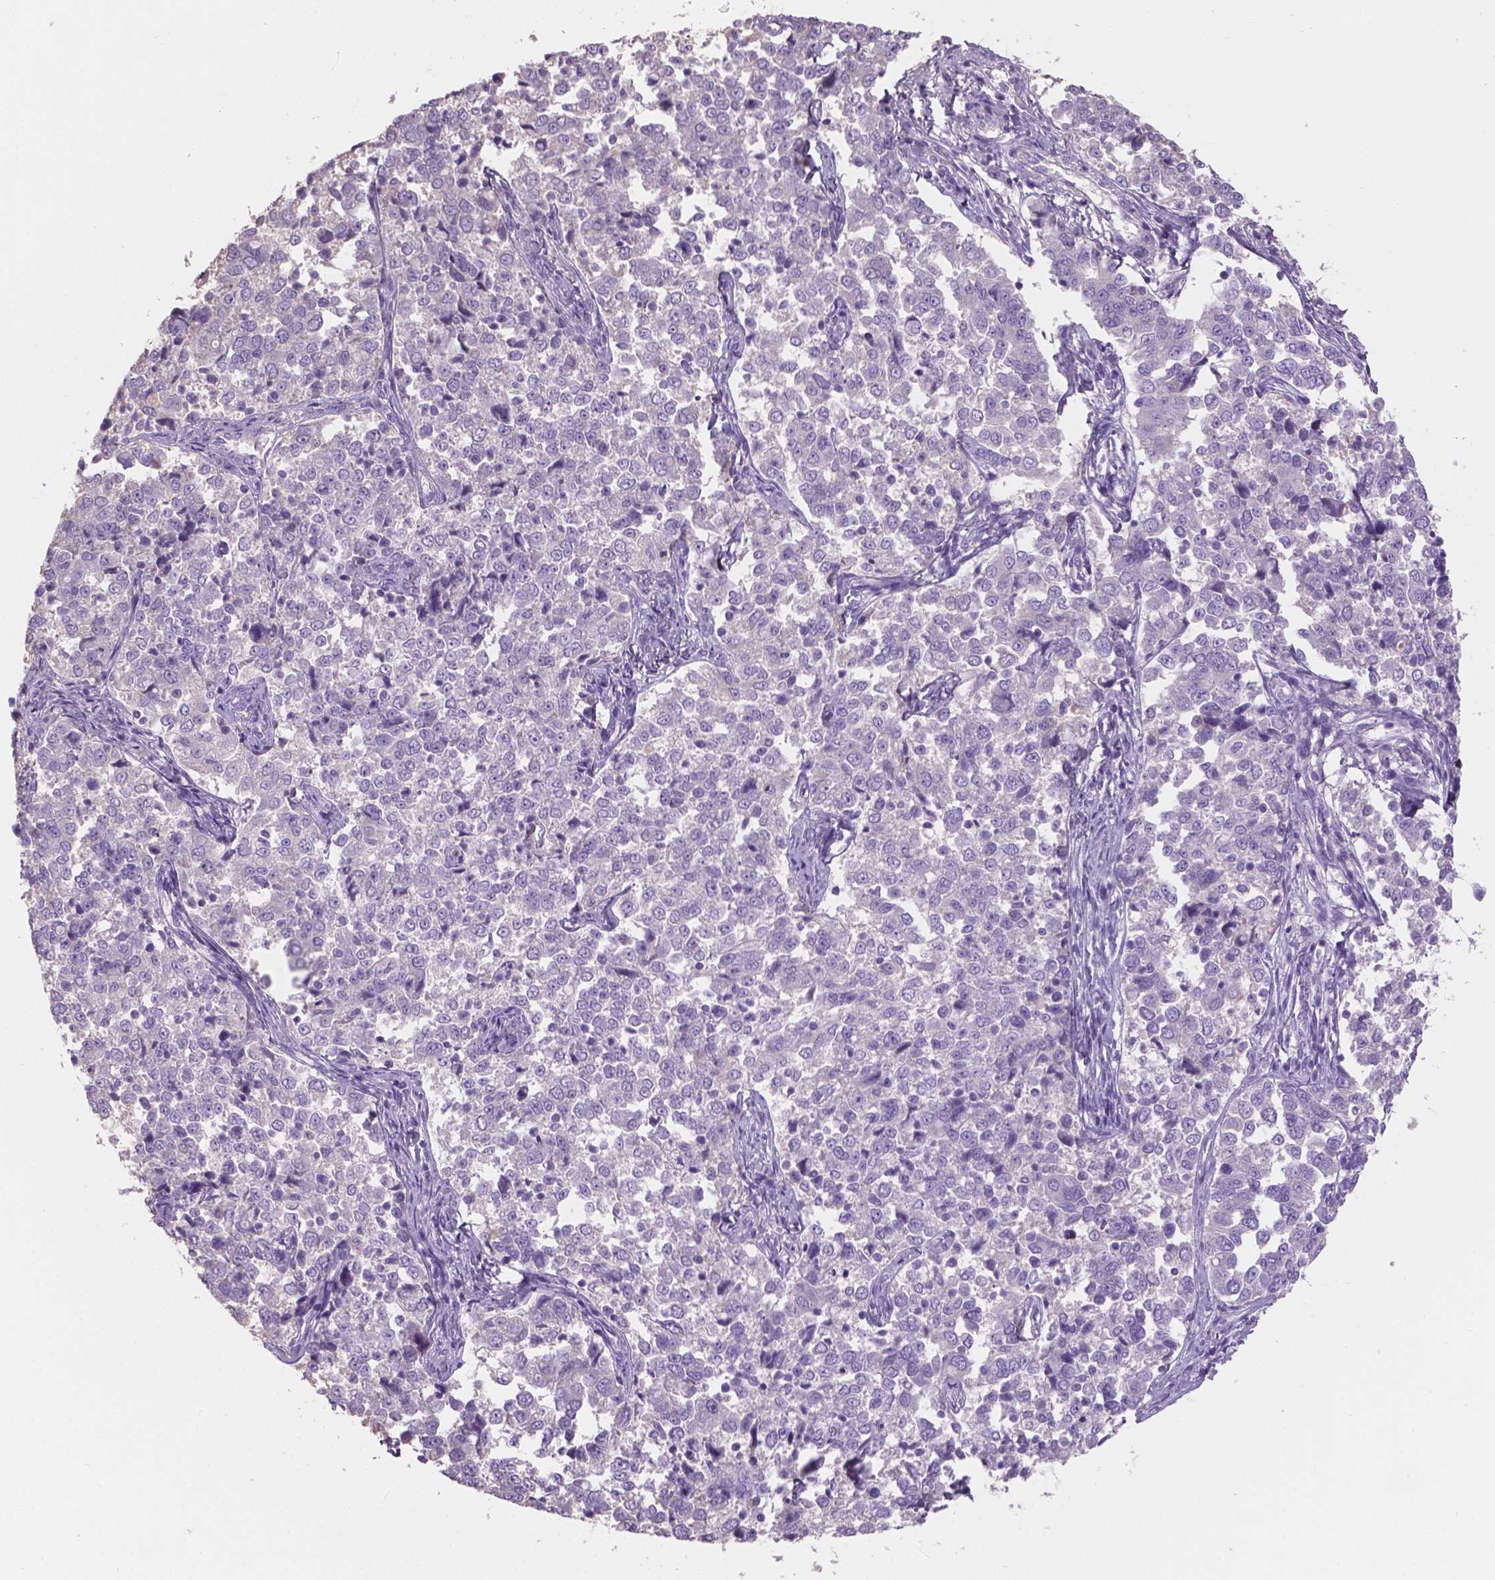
{"staining": {"intensity": "negative", "quantity": "none", "location": "none"}, "tissue": "endometrial cancer", "cell_type": "Tumor cells", "image_type": "cancer", "snomed": [{"axis": "morphology", "description": "Adenocarcinoma, NOS"}, {"axis": "topography", "description": "Endometrium"}], "caption": "This is a histopathology image of immunohistochemistry staining of endometrial cancer, which shows no staining in tumor cells. (DAB (3,3'-diaminobenzidine) immunohistochemistry, high magnification).", "gene": "SBSN", "patient": {"sex": "female", "age": 43}}